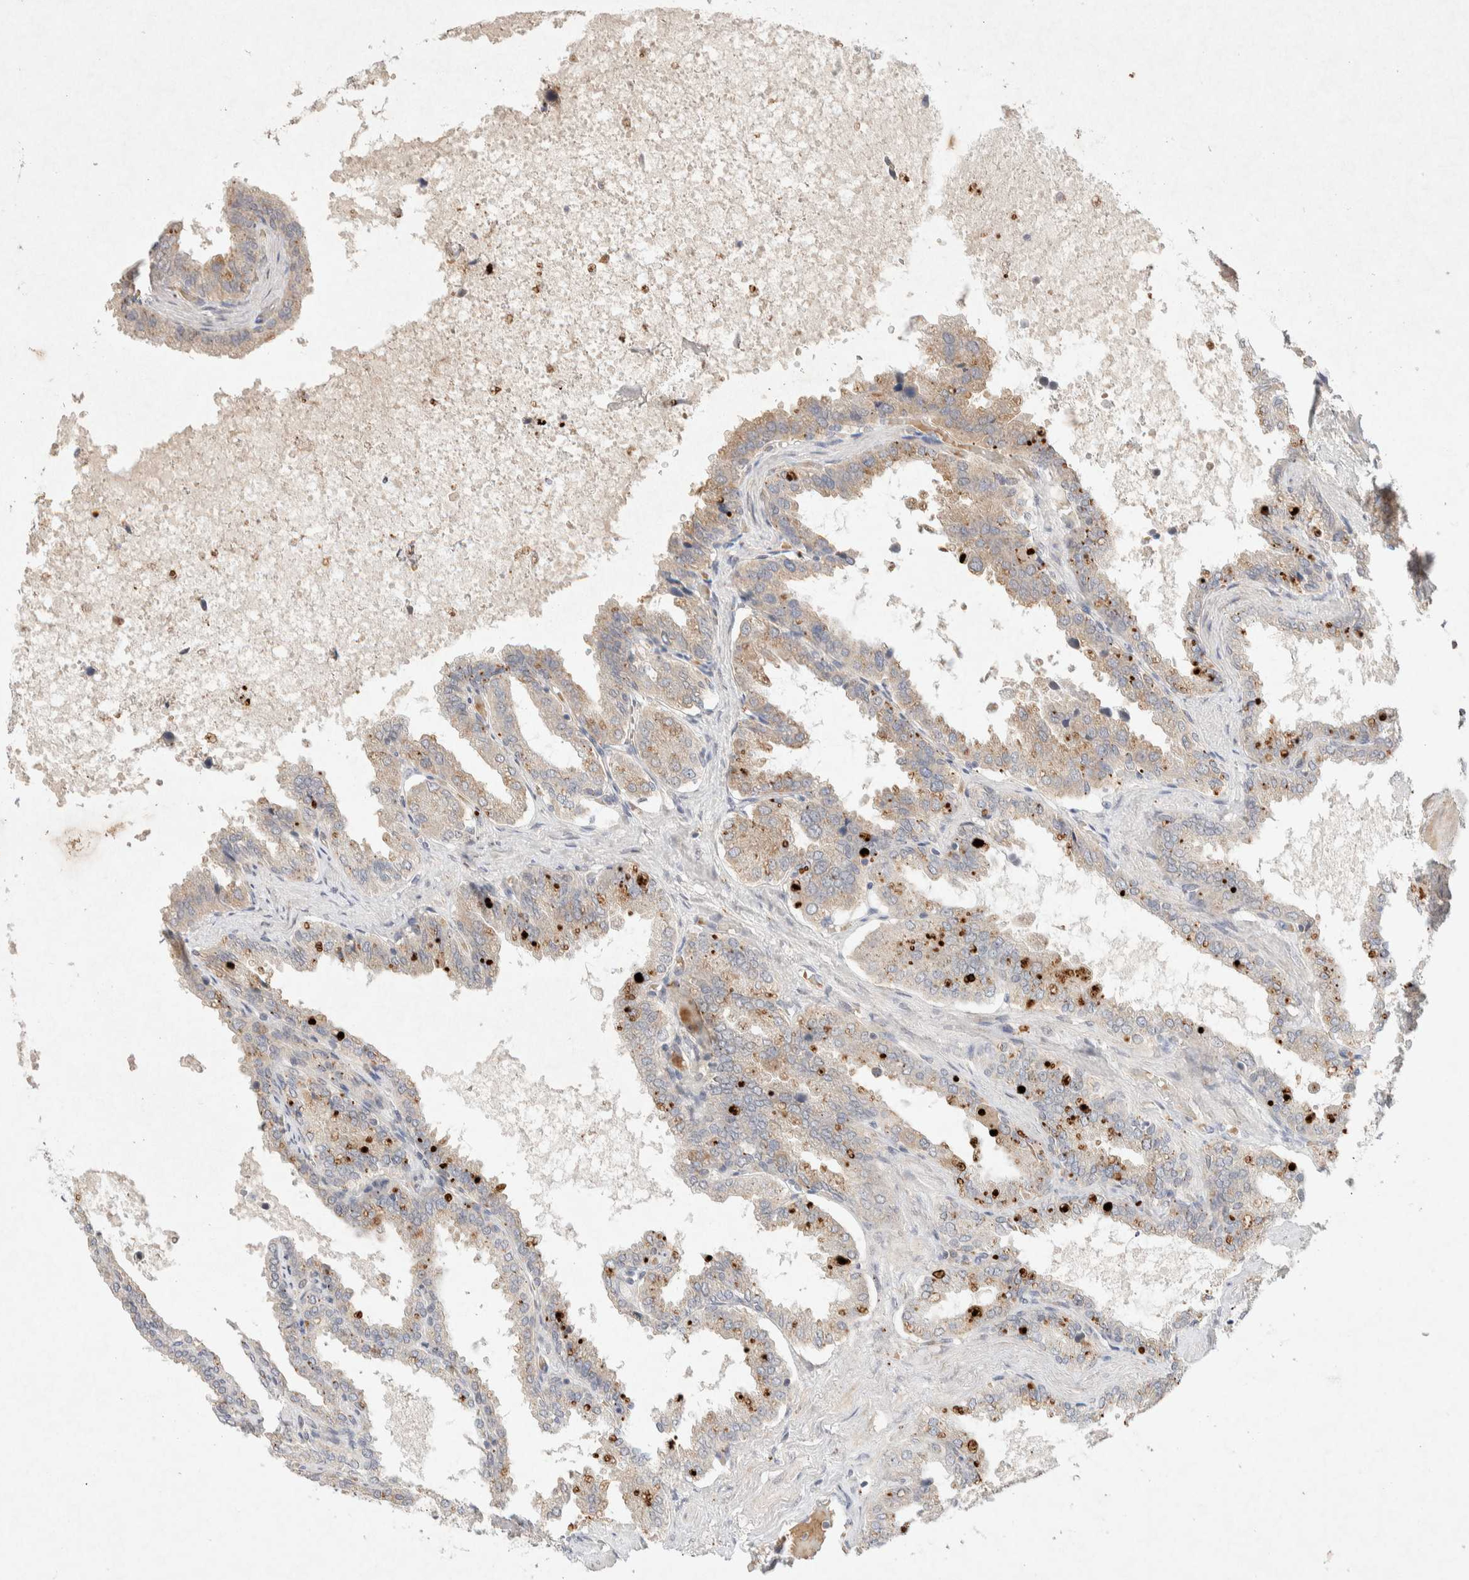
{"staining": {"intensity": "strong", "quantity": "25%-75%", "location": "cytoplasmic/membranous"}, "tissue": "seminal vesicle", "cell_type": "Glandular cells", "image_type": "normal", "snomed": [{"axis": "morphology", "description": "Normal tissue, NOS"}, {"axis": "topography", "description": "Seminal veicle"}], "caption": "The immunohistochemical stain labels strong cytoplasmic/membranous positivity in glandular cells of benign seminal vesicle.", "gene": "GNAI1", "patient": {"sex": "male", "age": 46}}